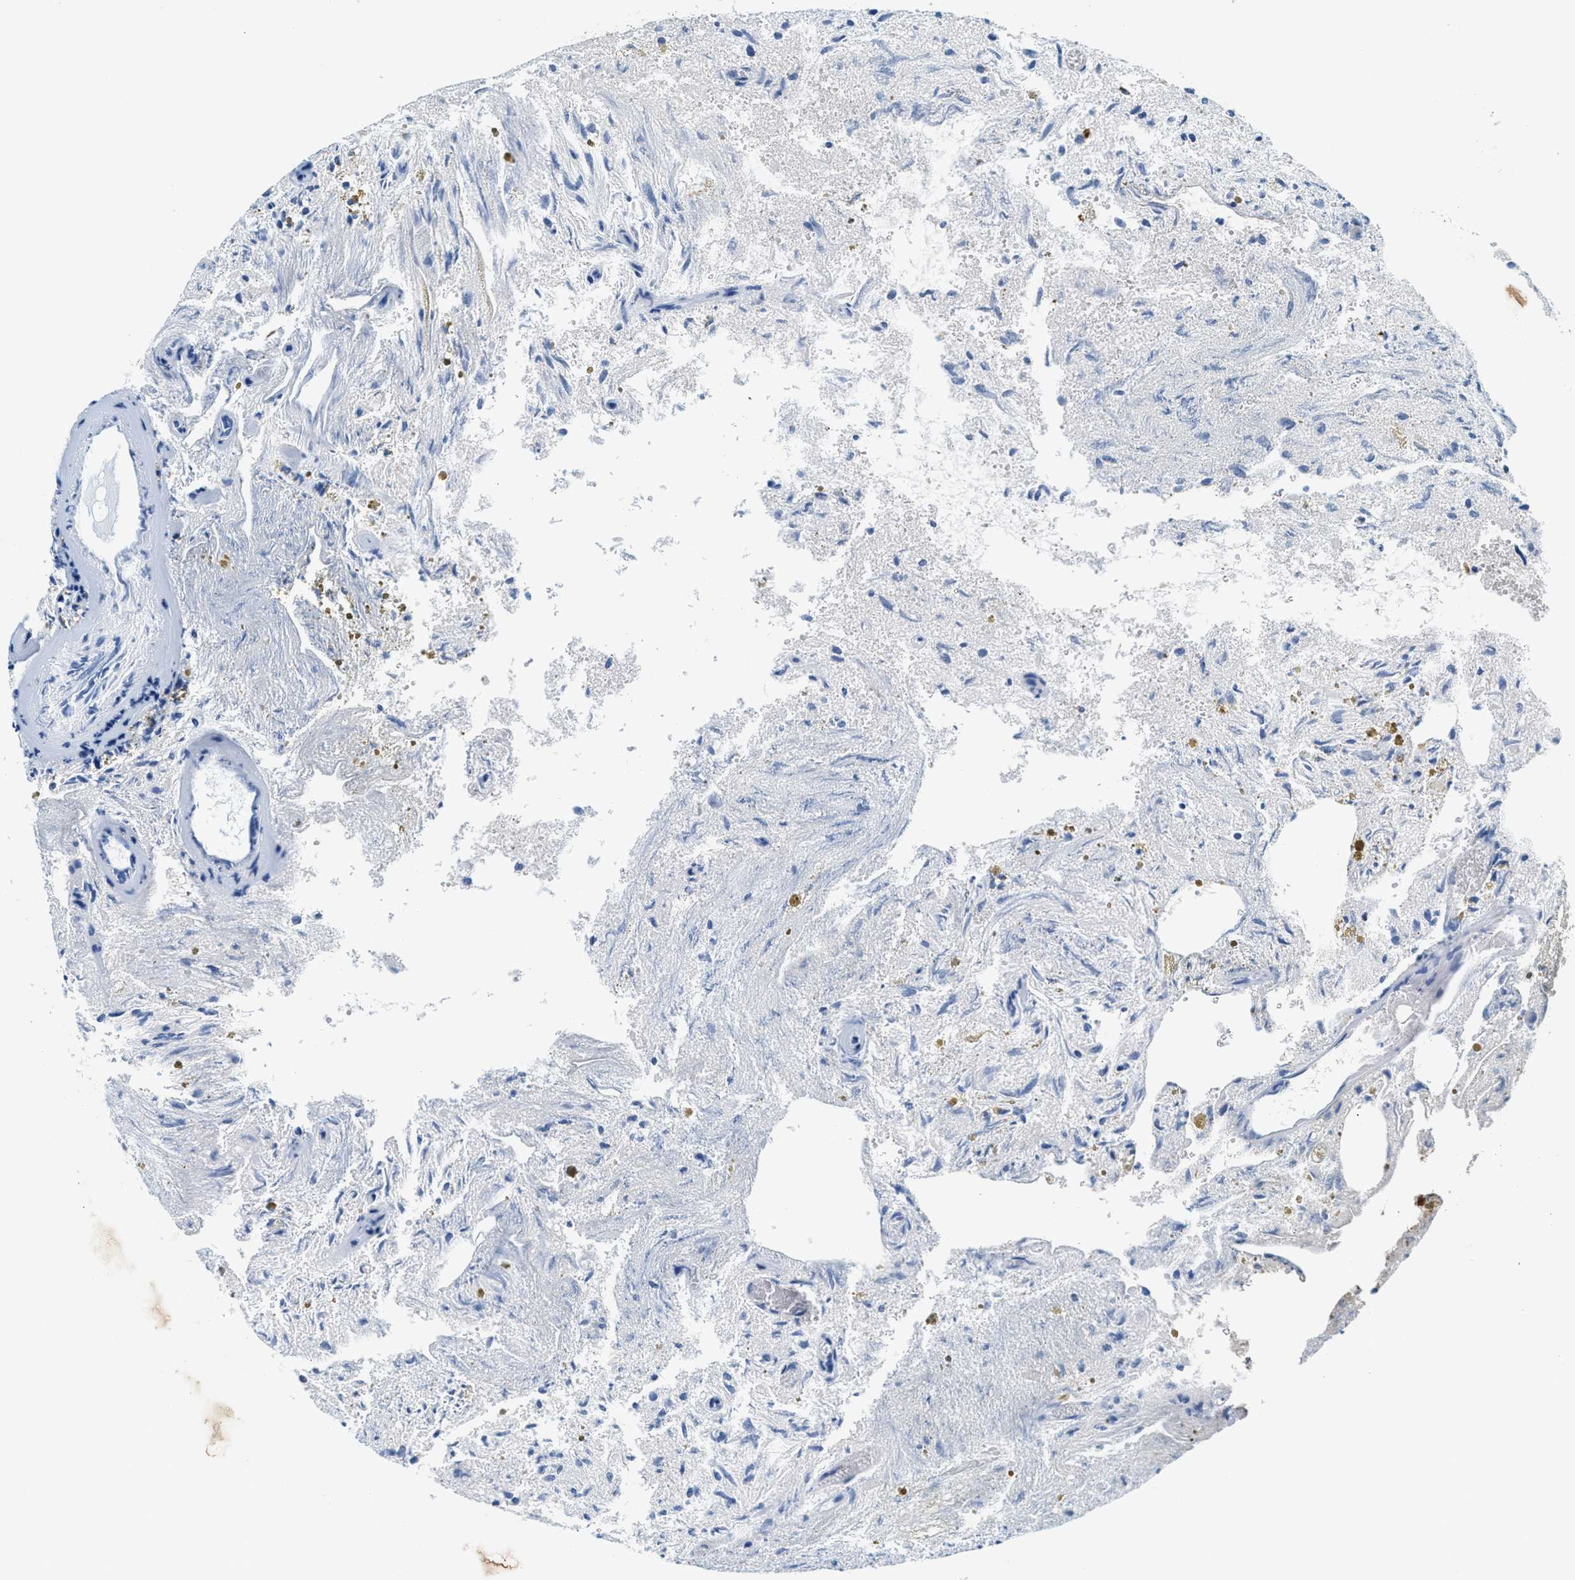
{"staining": {"intensity": "negative", "quantity": "none", "location": "none"}, "tissue": "glioma", "cell_type": "Tumor cells", "image_type": "cancer", "snomed": [{"axis": "morphology", "description": "Glioma, malignant, High grade"}, {"axis": "topography", "description": "Brain"}], "caption": "Immunohistochemistry of glioma exhibits no staining in tumor cells.", "gene": "SLFN11", "patient": {"sex": "female", "age": 59}}